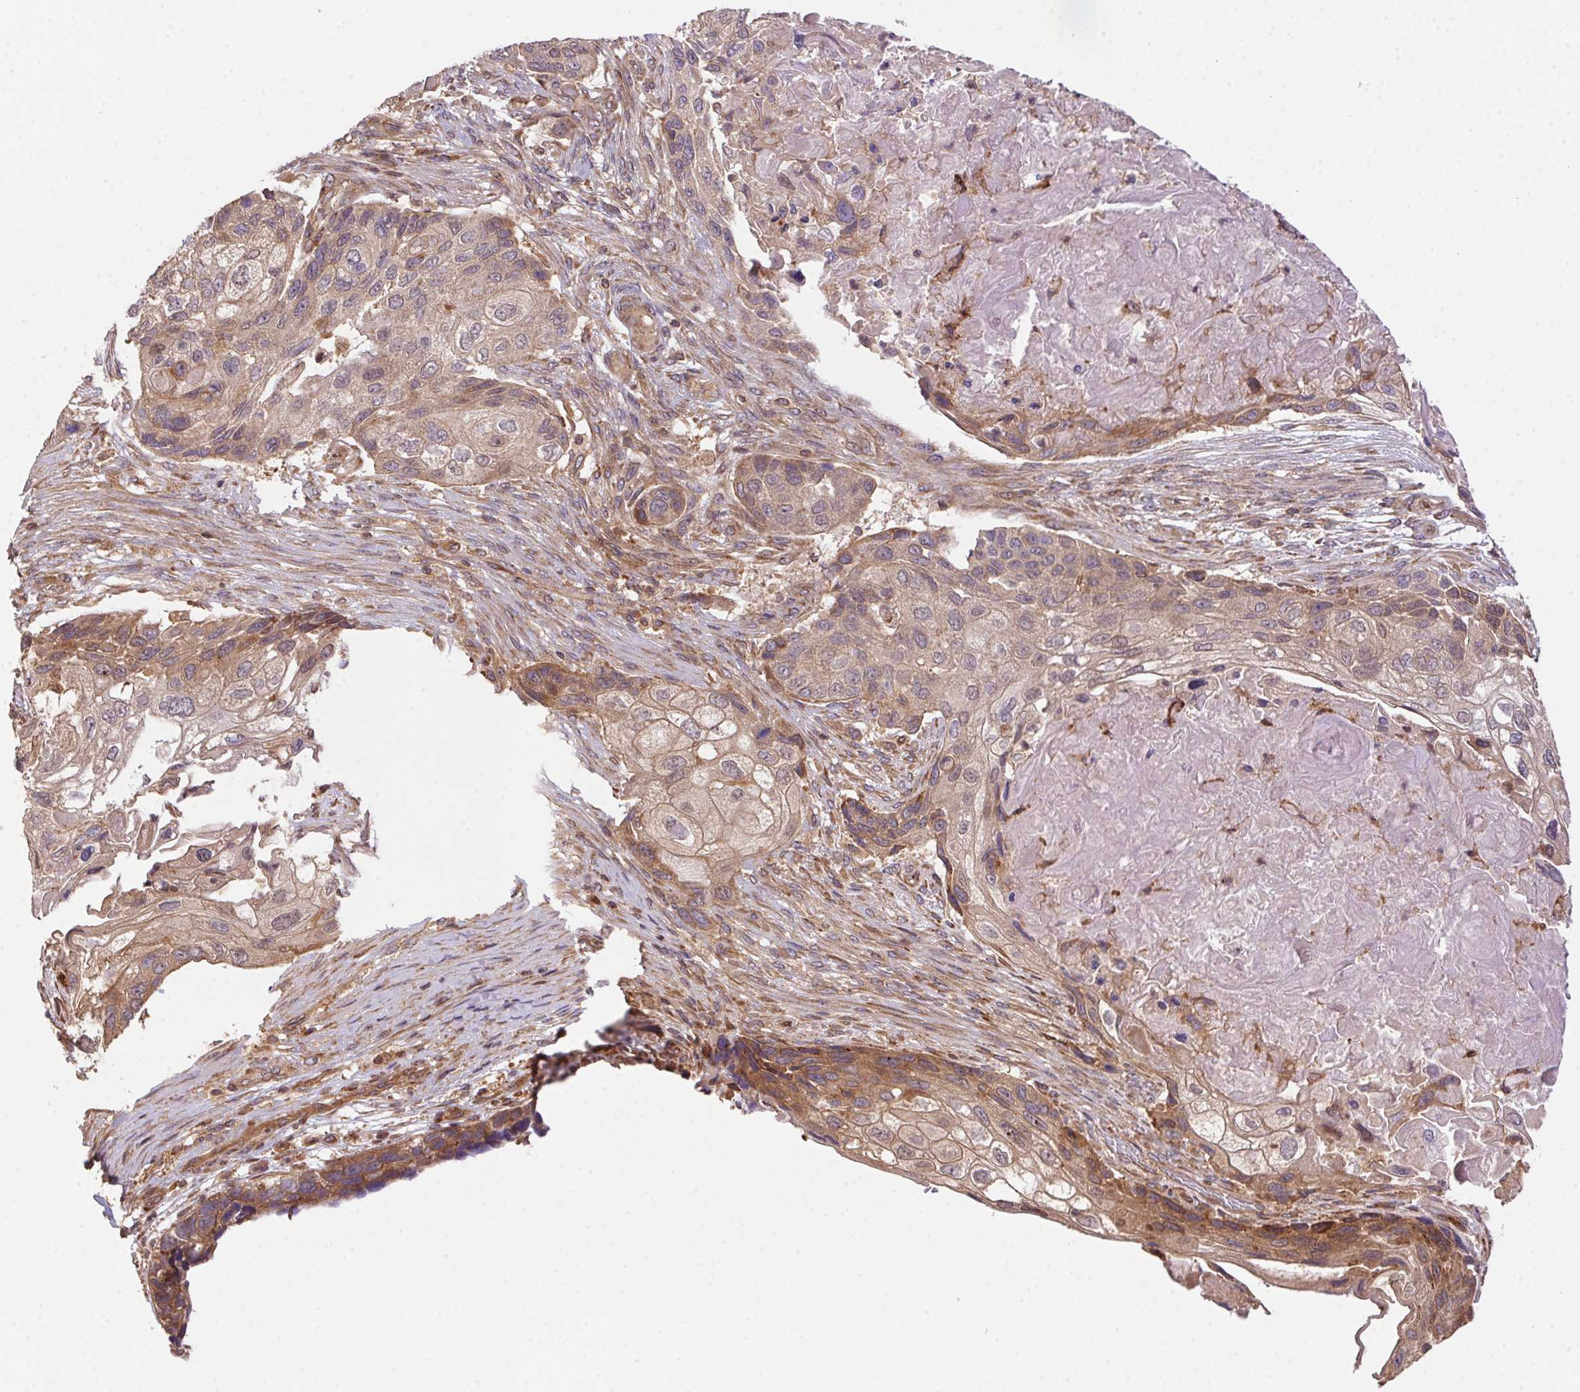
{"staining": {"intensity": "weak", "quantity": ">75%", "location": "cytoplasmic/membranous"}, "tissue": "lung cancer", "cell_type": "Tumor cells", "image_type": "cancer", "snomed": [{"axis": "morphology", "description": "Squamous cell carcinoma, NOS"}, {"axis": "topography", "description": "Lung"}], "caption": "Protein staining demonstrates weak cytoplasmic/membranous expression in about >75% of tumor cells in lung cancer (squamous cell carcinoma).", "gene": "MEX3D", "patient": {"sex": "male", "age": 69}}